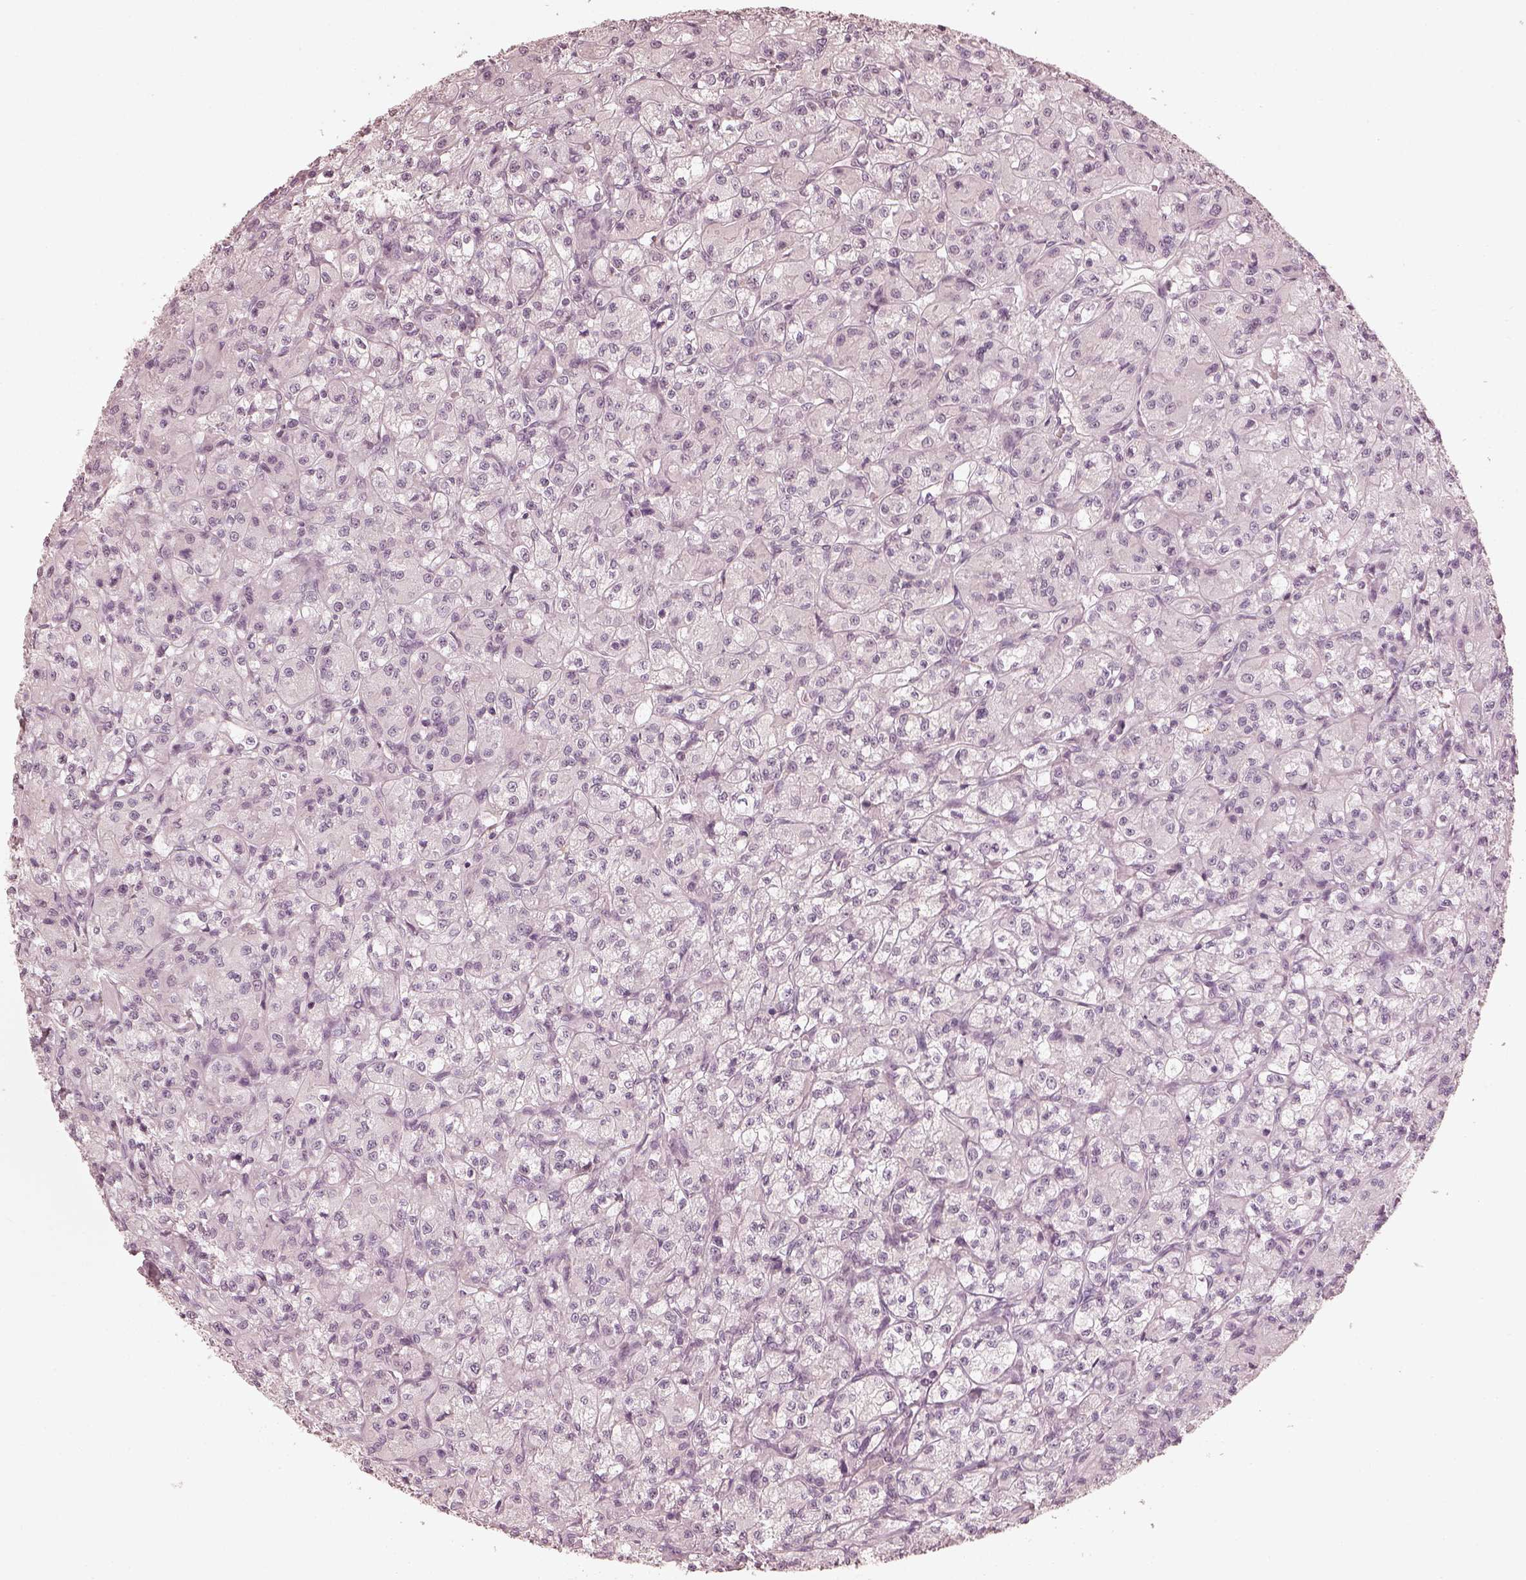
{"staining": {"intensity": "negative", "quantity": "none", "location": "none"}, "tissue": "renal cancer", "cell_type": "Tumor cells", "image_type": "cancer", "snomed": [{"axis": "morphology", "description": "Adenocarcinoma, NOS"}, {"axis": "topography", "description": "Kidney"}], "caption": "Immunohistochemical staining of human renal adenocarcinoma exhibits no significant positivity in tumor cells. (DAB immunohistochemistry, high magnification).", "gene": "ADRB3", "patient": {"sex": "female", "age": 70}}